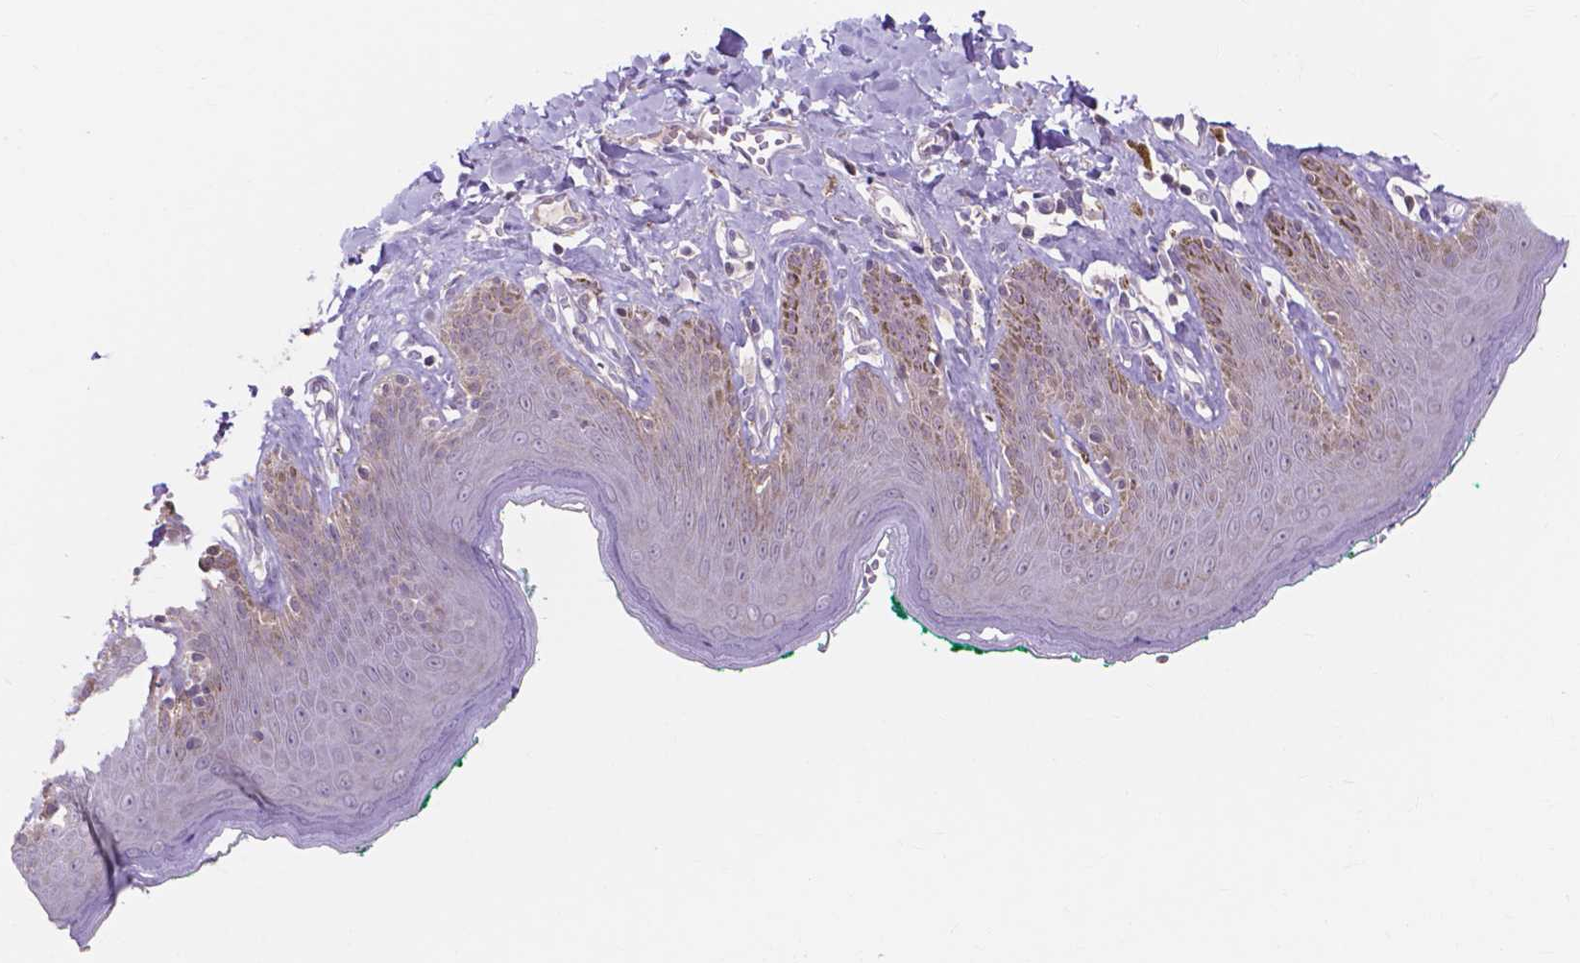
{"staining": {"intensity": "negative", "quantity": "none", "location": "none"}, "tissue": "skin", "cell_type": "Epidermal cells", "image_type": "normal", "snomed": [{"axis": "morphology", "description": "Normal tissue, NOS"}, {"axis": "topography", "description": "Vulva"}, {"axis": "topography", "description": "Peripheral nerve tissue"}], "caption": "High power microscopy micrograph of an immunohistochemistry (IHC) histopathology image of unremarkable skin, revealing no significant positivity in epidermal cells.", "gene": "PRDM13", "patient": {"sex": "female", "age": 66}}